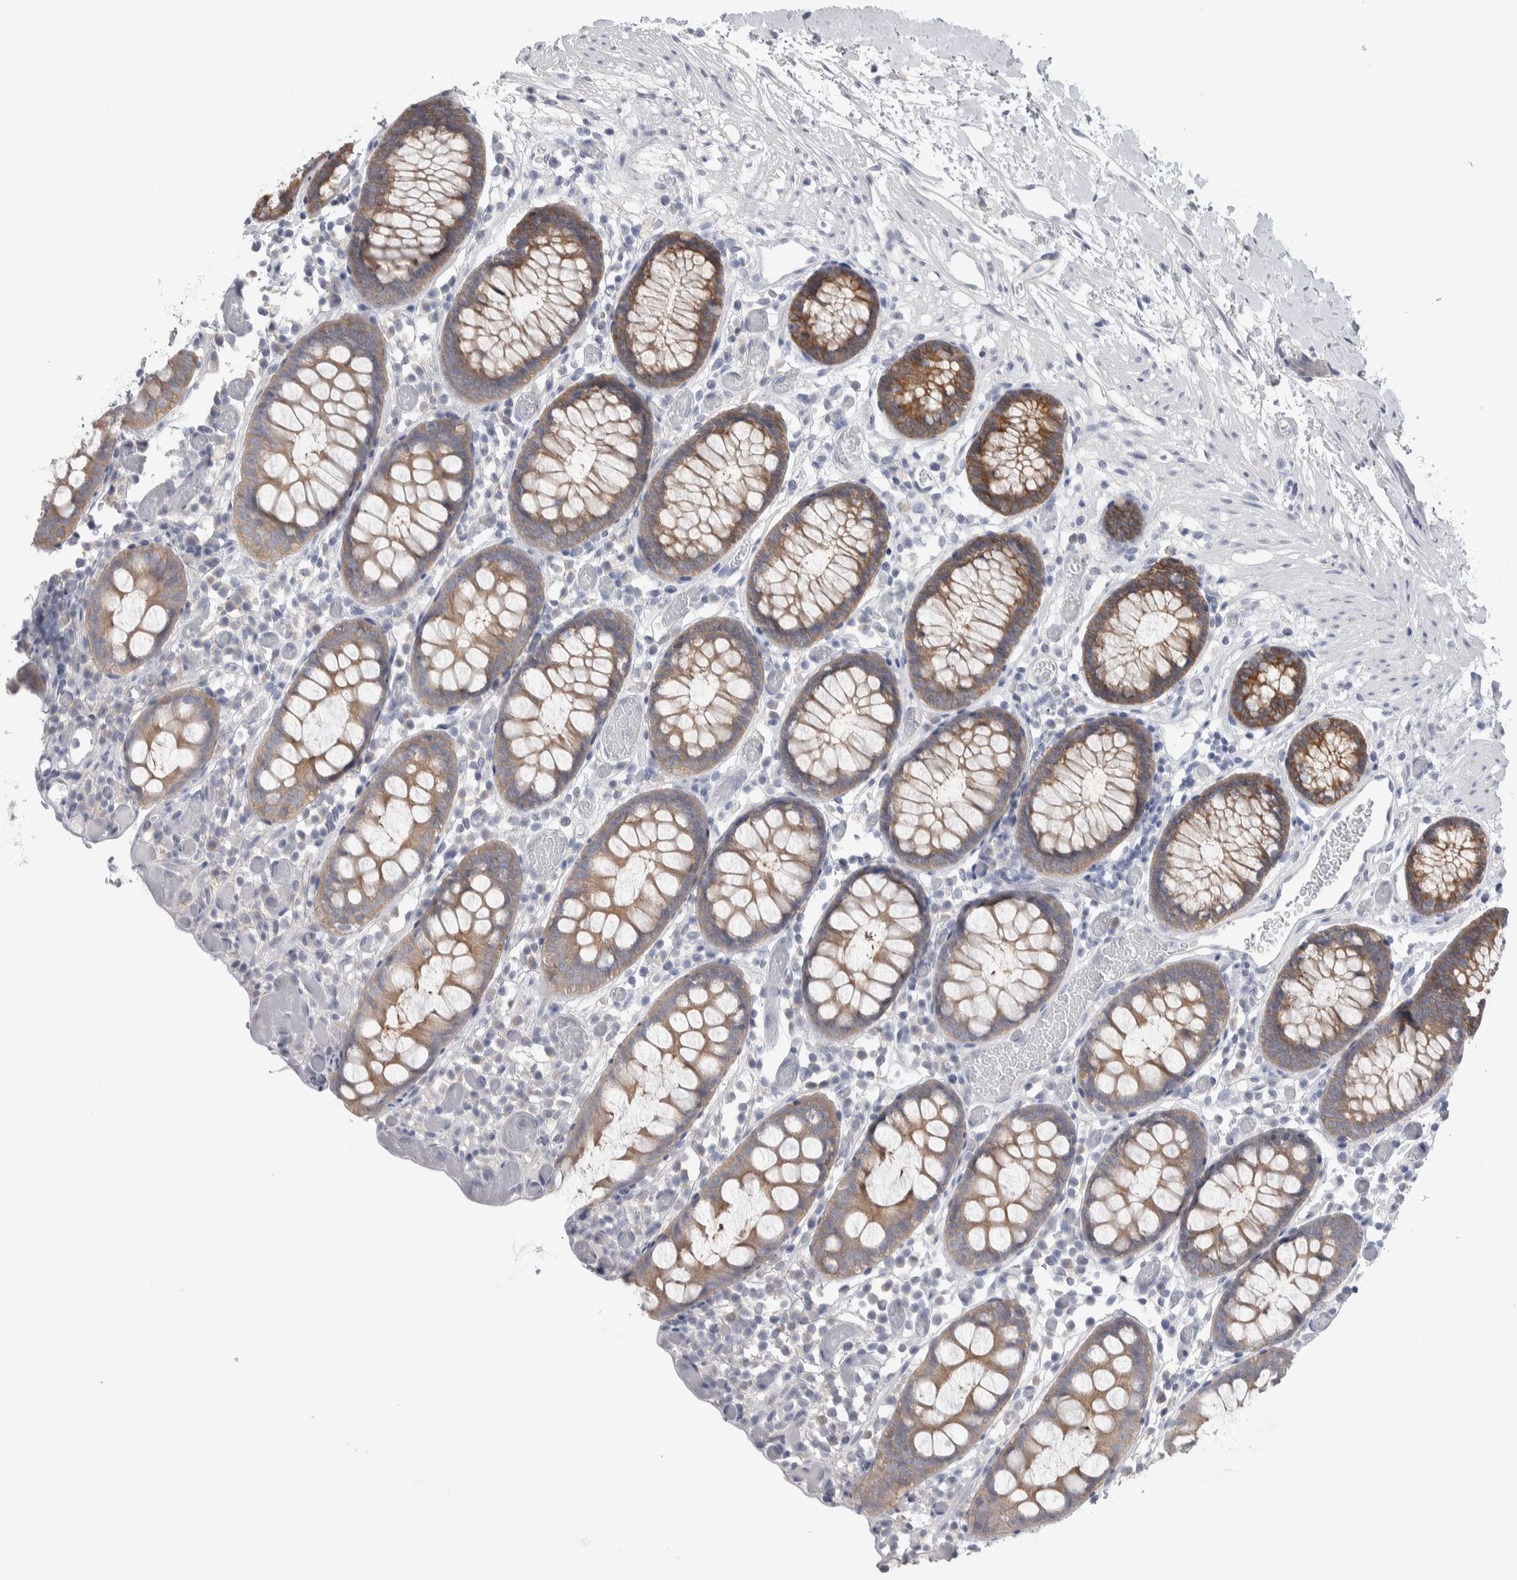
{"staining": {"intensity": "negative", "quantity": "none", "location": "none"}, "tissue": "colon", "cell_type": "Endothelial cells", "image_type": "normal", "snomed": [{"axis": "morphology", "description": "Normal tissue, NOS"}, {"axis": "topography", "description": "Colon"}], "caption": "An IHC histopathology image of normal colon is shown. There is no staining in endothelial cells of colon. The staining was performed using DAB (3,3'-diaminobenzidine) to visualize the protein expression in brown, while the nuclei were stained in blue with hematoxylin (Magnification: 20x).", "gene": "GPHN", "patient": {"sex": "male", "age": 14}}